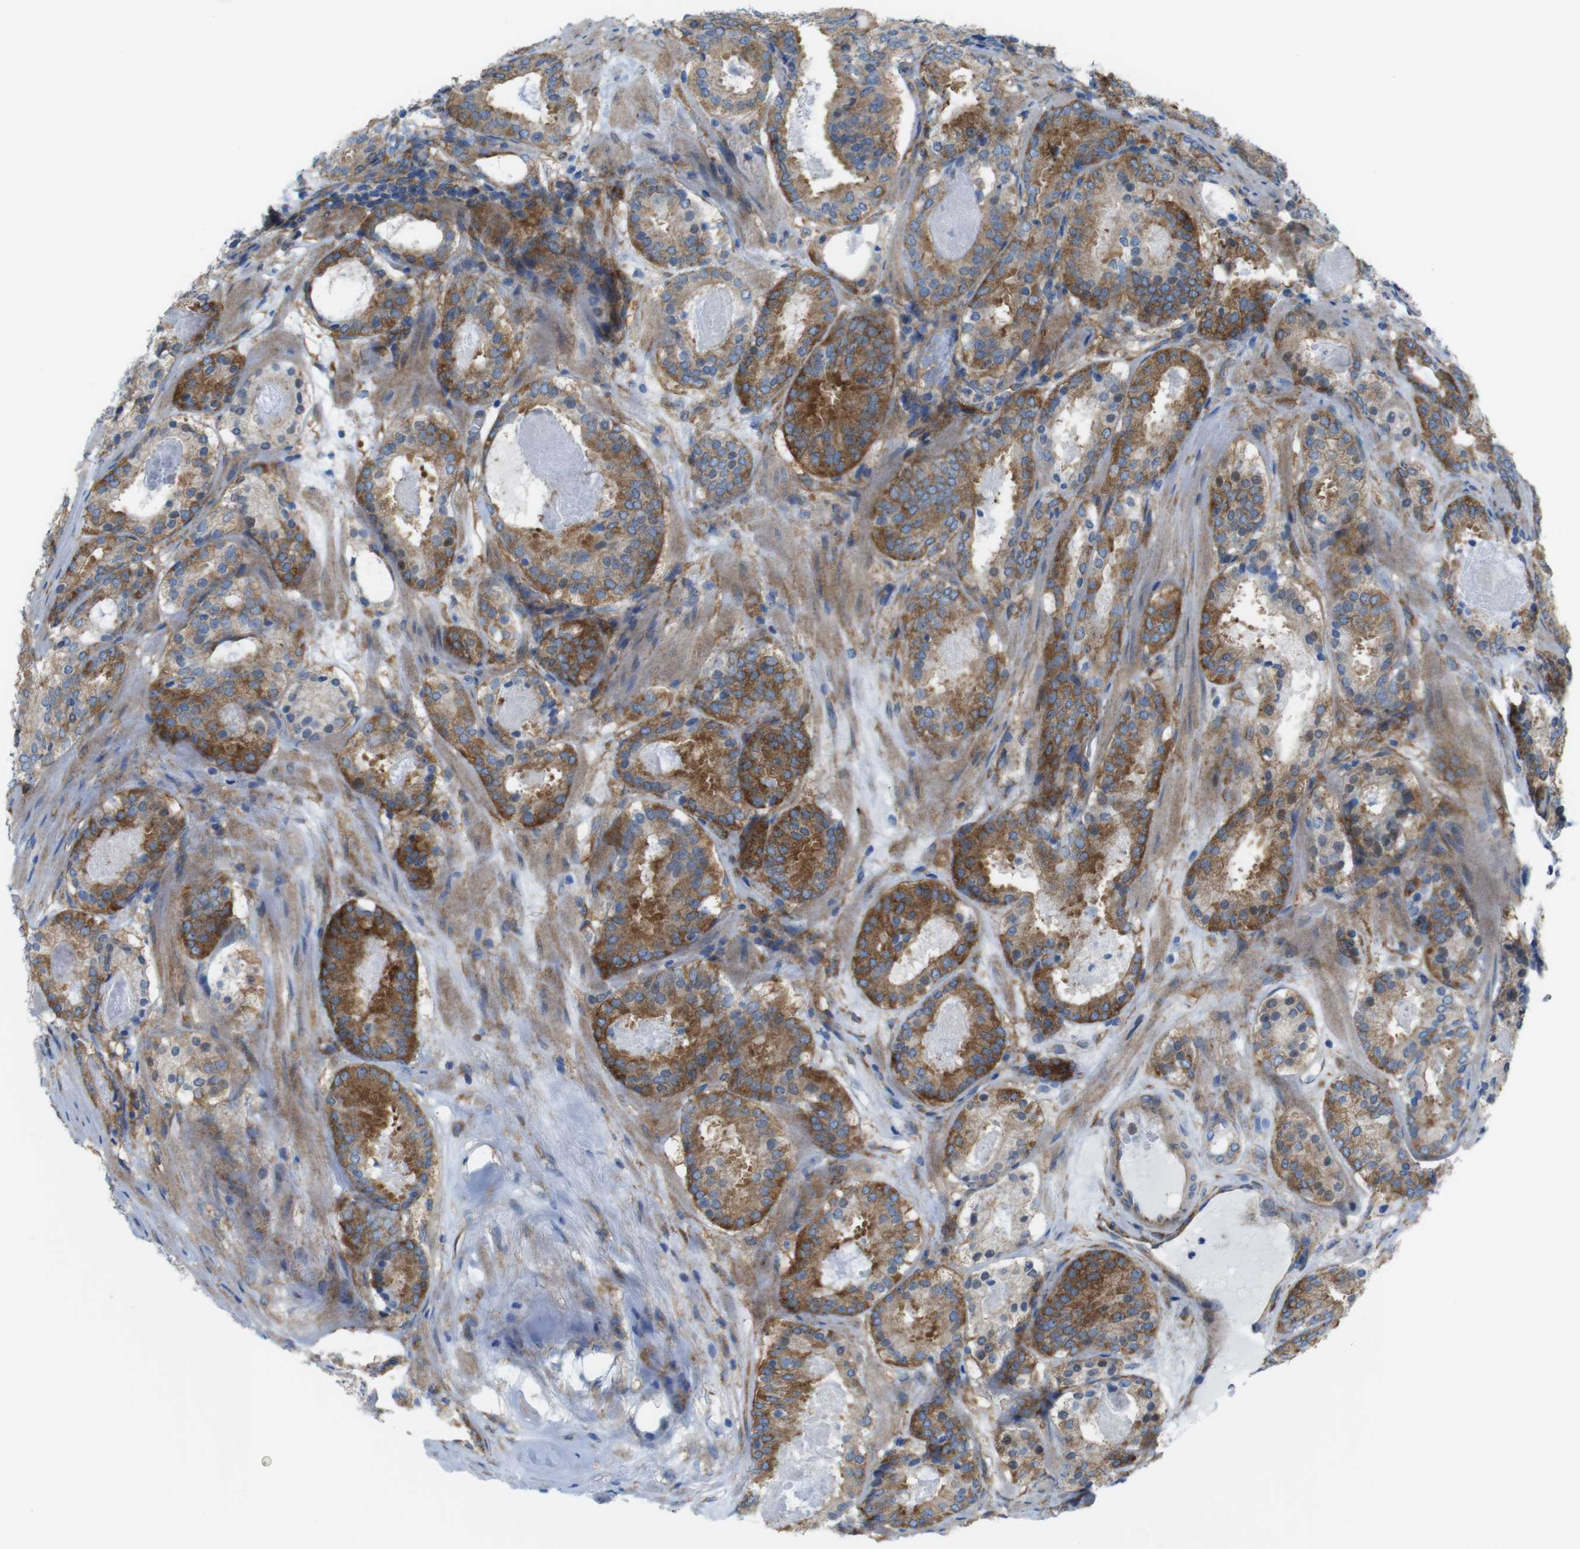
{"staining": {"intensity": "moderate", "quantity": ">75%", "location": "cytoplasmic/membranous"}, "tissue": "prostate cancer", "cell_type": "Tumor cells", "image_type": "cancer", "snomed": [{"axis": "morphology", "description": "Adenocarcinoma, Low grade"}, {"axis": "topography", "description": "Prostate"}], "caption": "Prostate cancer (low-grade adenocarcinoma) stained with immunohistochemistry exhibits moderate cytoplasmic/membranous expression in approximately >75% of tumor cells.", "gene": "DIAPH2", "patient": {"sex": "male", "age": 69}}